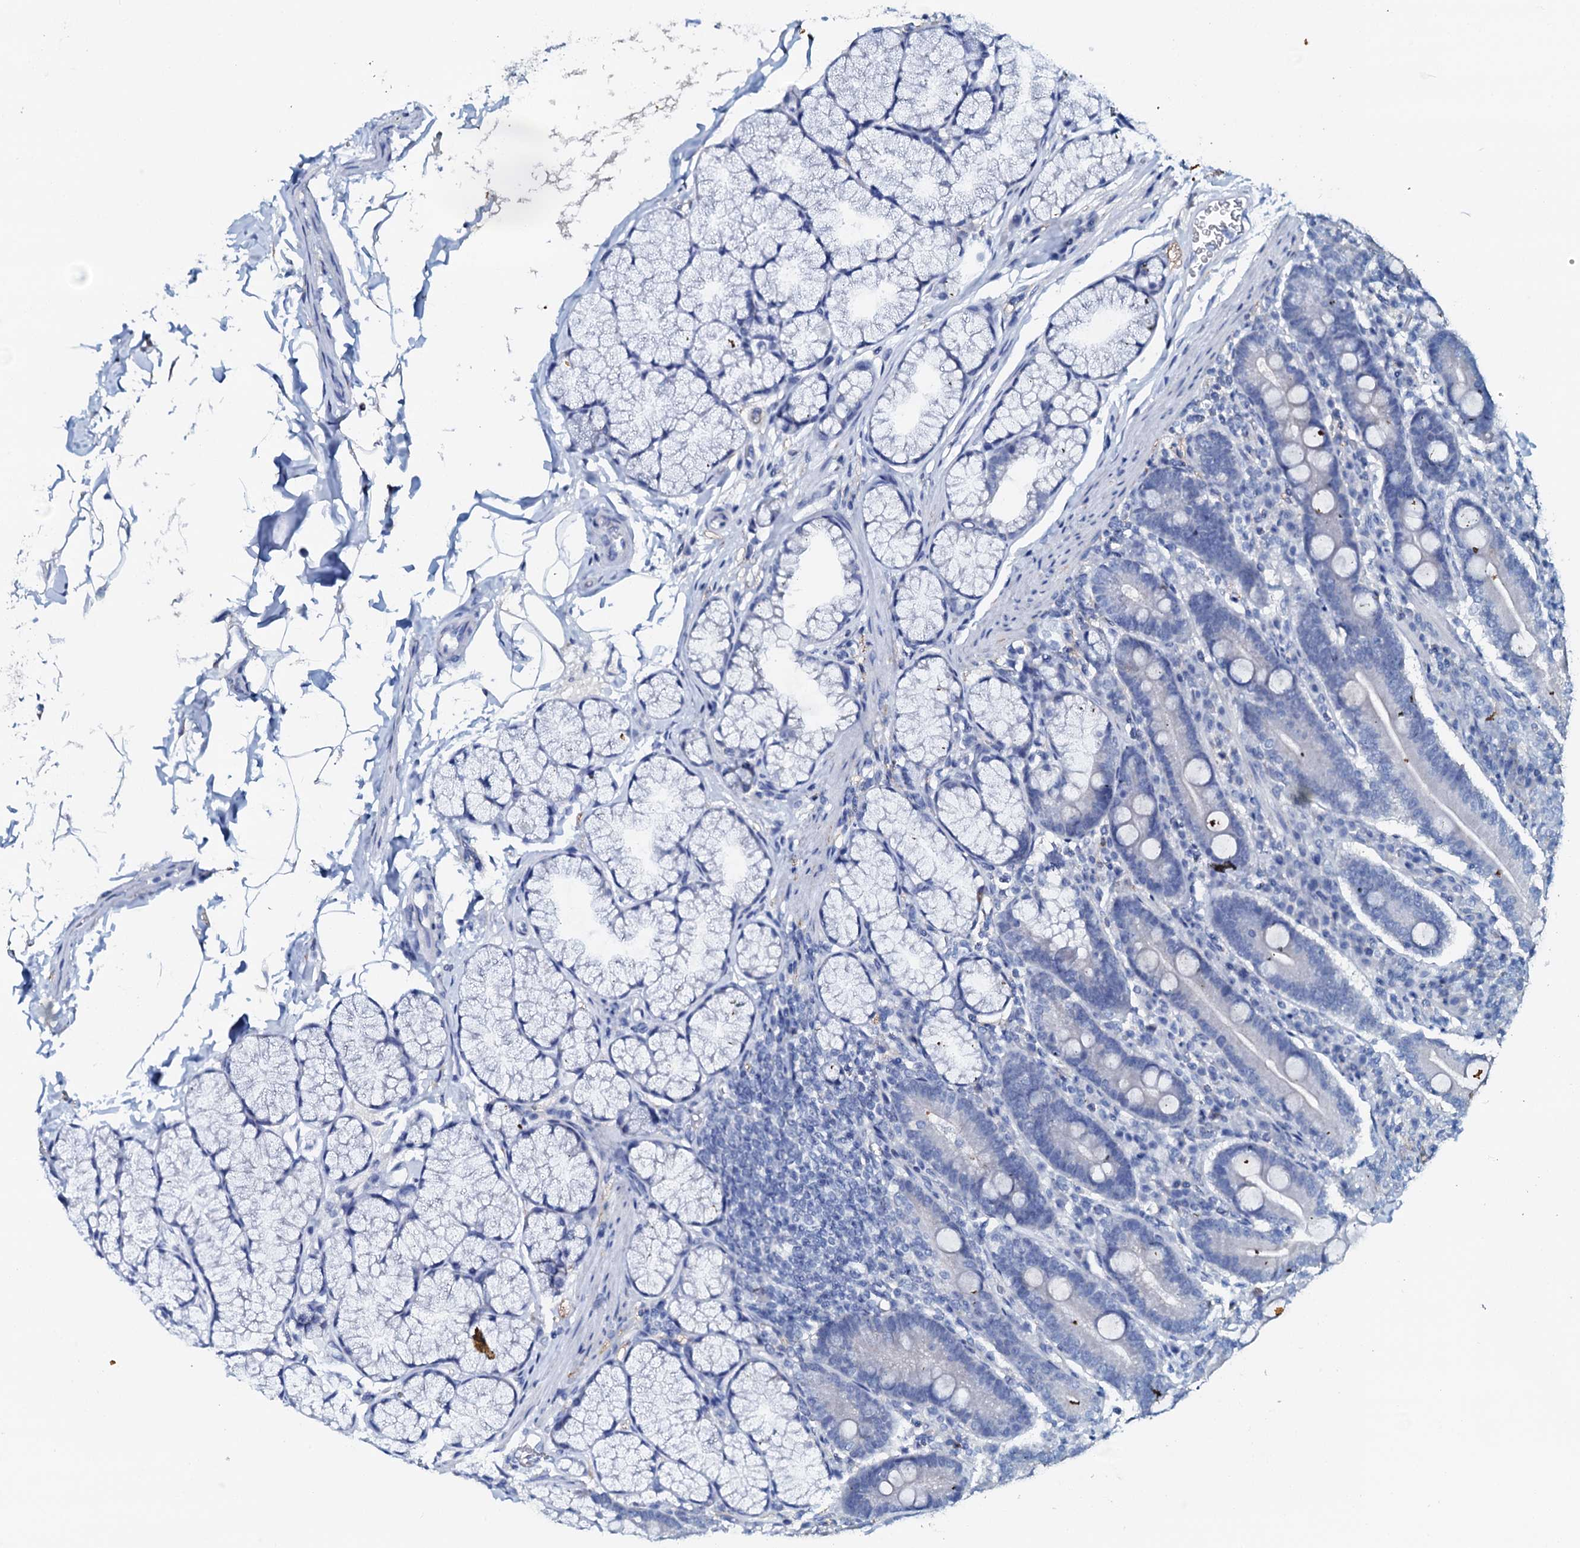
{"staining": {"intensity": "negative", "quantity": "none", "location": "none"}, "tissue": "duodenum", "cell_type": "Glandular cells", "image_type": "normal", "snomed": [{"axis": "morphology", "description": "Normal tissue, NOS"}, {"axis": "topography", "description": "Duodenum"}], "caption": "The photomicrograph shows no significant staining in glandular cells of duodenum.", "gene": "AMER2", "patient": {"sex": "male", "age": 35}}